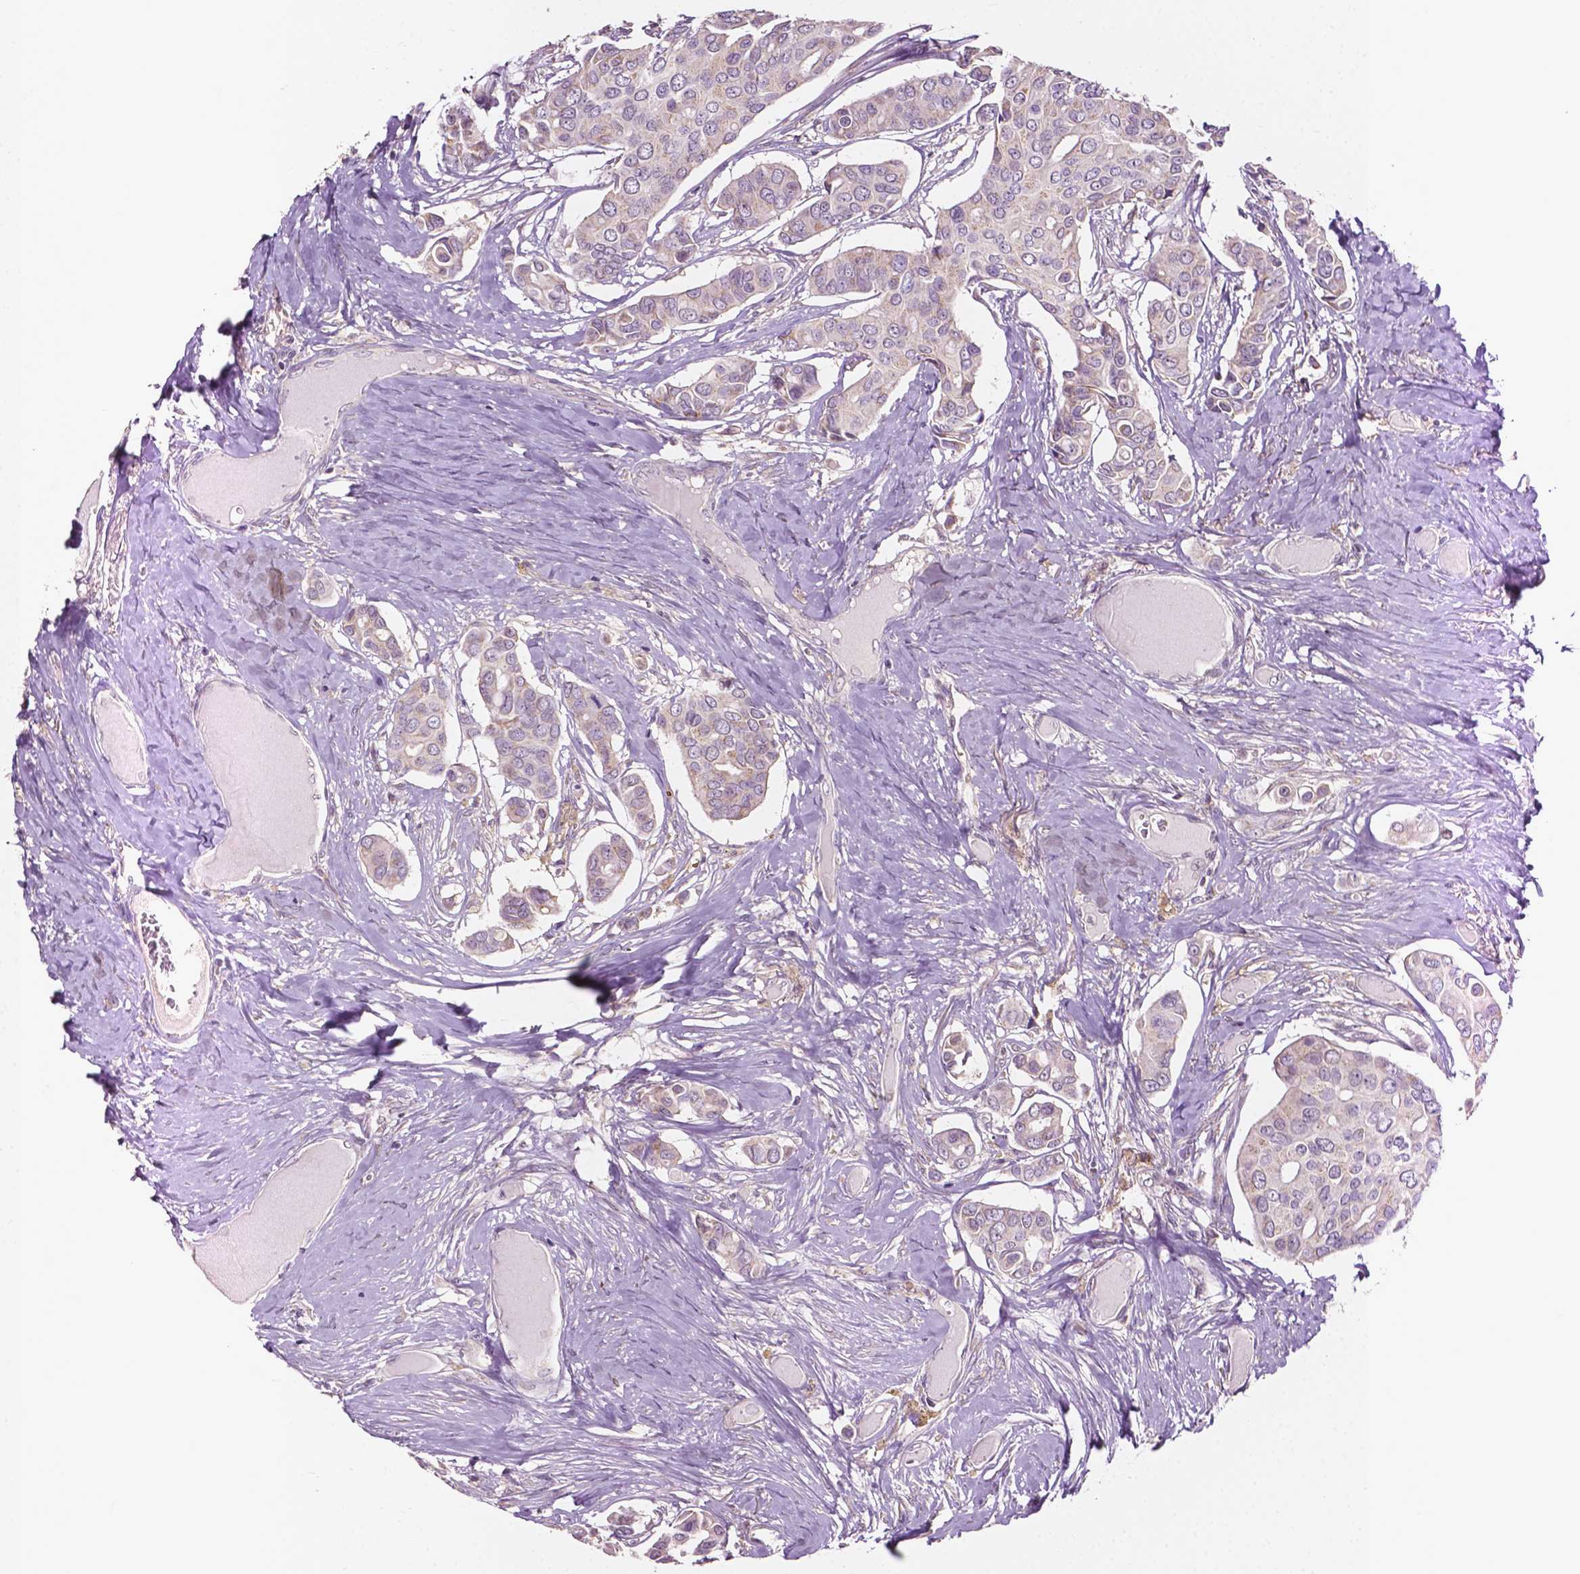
{"staining": {"intensity": "weak", "quantity": "<25%", "location": "cytoplasmic/membranous"}, "tissue": "breast cancer", "cell_type": "Tumor cells", "image_type": "cancer", "snomed": [{"axis": "morphology", "description": "Duct carcinoma"}, {"axis": "topography", "description": "Breast"}], "caption": "The immunohistochemistry image has no significant staining in tumor cells of breast cancer tissue.", "gene": "EBAG9", "patient": {"sex": "female", "age": 54}}